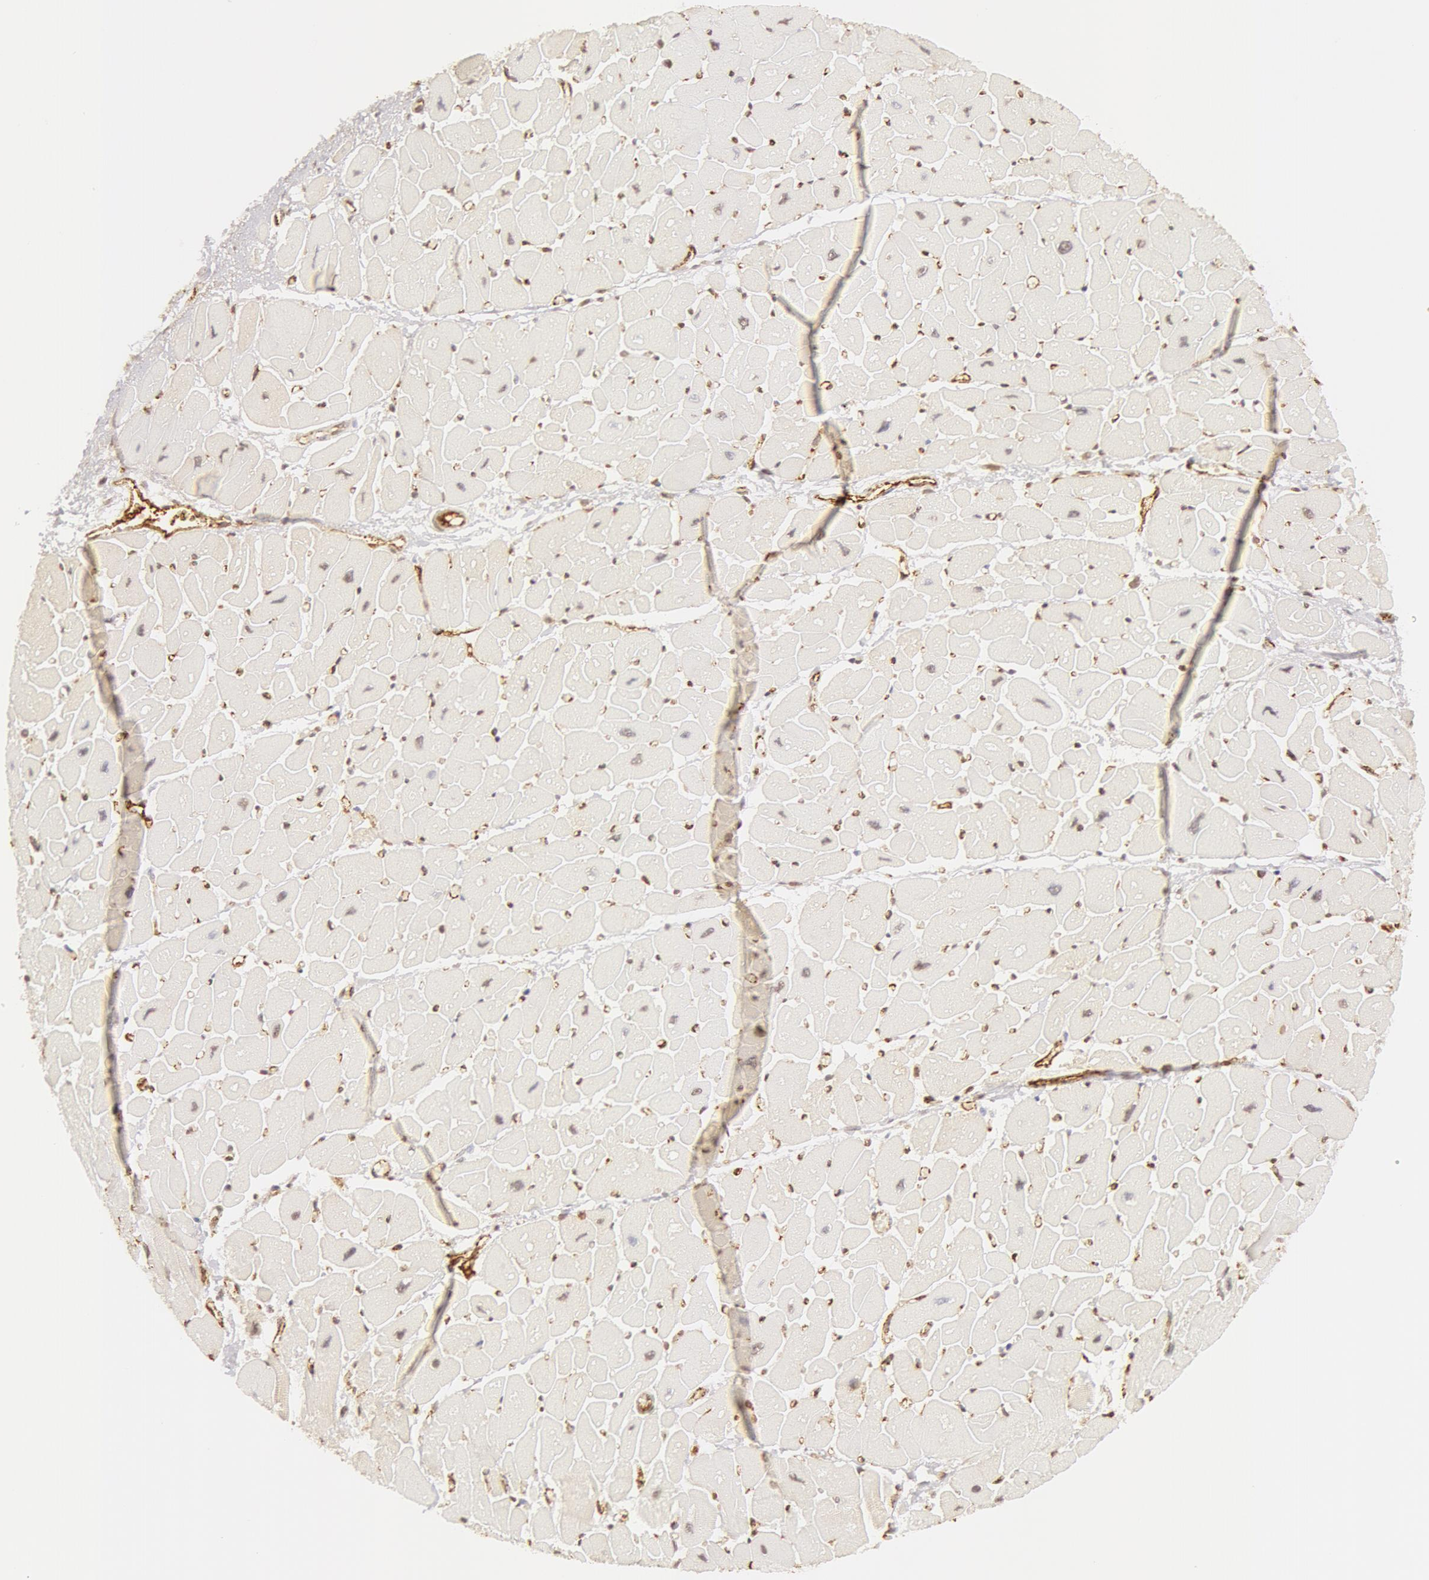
{"staining": {"intensity": "negative", "quantity": "none", "location": "none"}, "tissue": "heart muscle", "cell_type": "Cardiomyocytes", "image_type": "normal", "snomed": [{"axis": "morphology", "description": "Normal tissue, NOS"}, {"axis": "topography", "description": "Heart"}], "caption": "High power microscopy photomicrograph of an immunohistochemistry image of unremarkable heart muscle, revealing no significant positivity in cardiomyocytes. (DAB IHC, high magnification).", "gene": "VWF", "patient": {"sex": "female", "age": 54}}